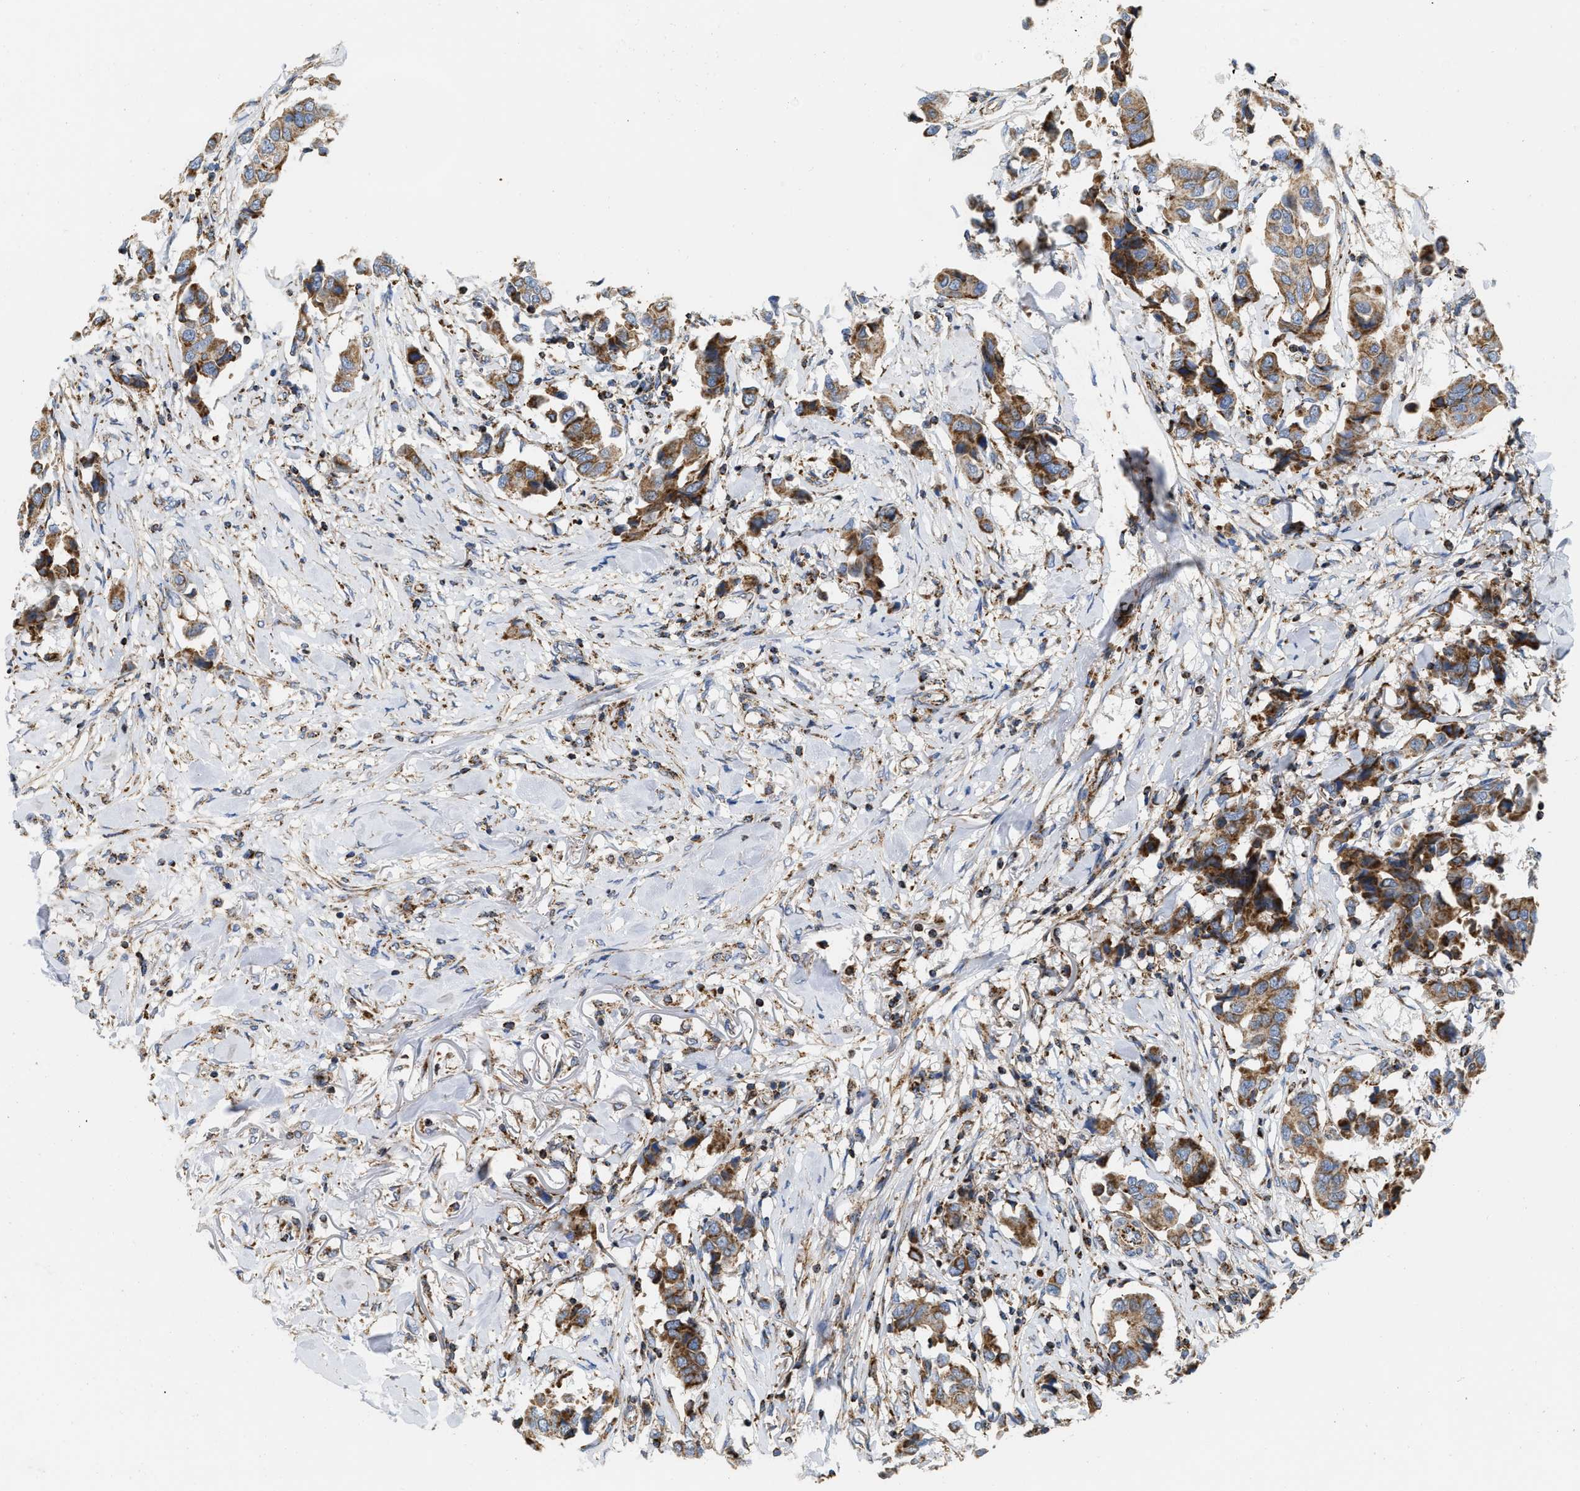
{"staining": {"intensity": "strong", "quantity": ">75%", "location": "cytoplasmic/membranous"}, "tissue": "breast cancer", "cell_type": "Tumor cells", "image_type": "cancer", "snomed": [{"axis": "morphology", "description": "Duct carcinoma"}, {"axis": "topography", "description": "Breast"}], "caption": "IHC image of neoplastic tissue: breast infiltrating ductal carcinoma stained using IHC reveals high levels of strong protein expression localized specifically in the cytoplasmic/membranous of tumor cells, appearing as a cytoplasmic/membranous brown color.", "gene": "GRB10", "patient": {"sex": "female", "age": 80}}